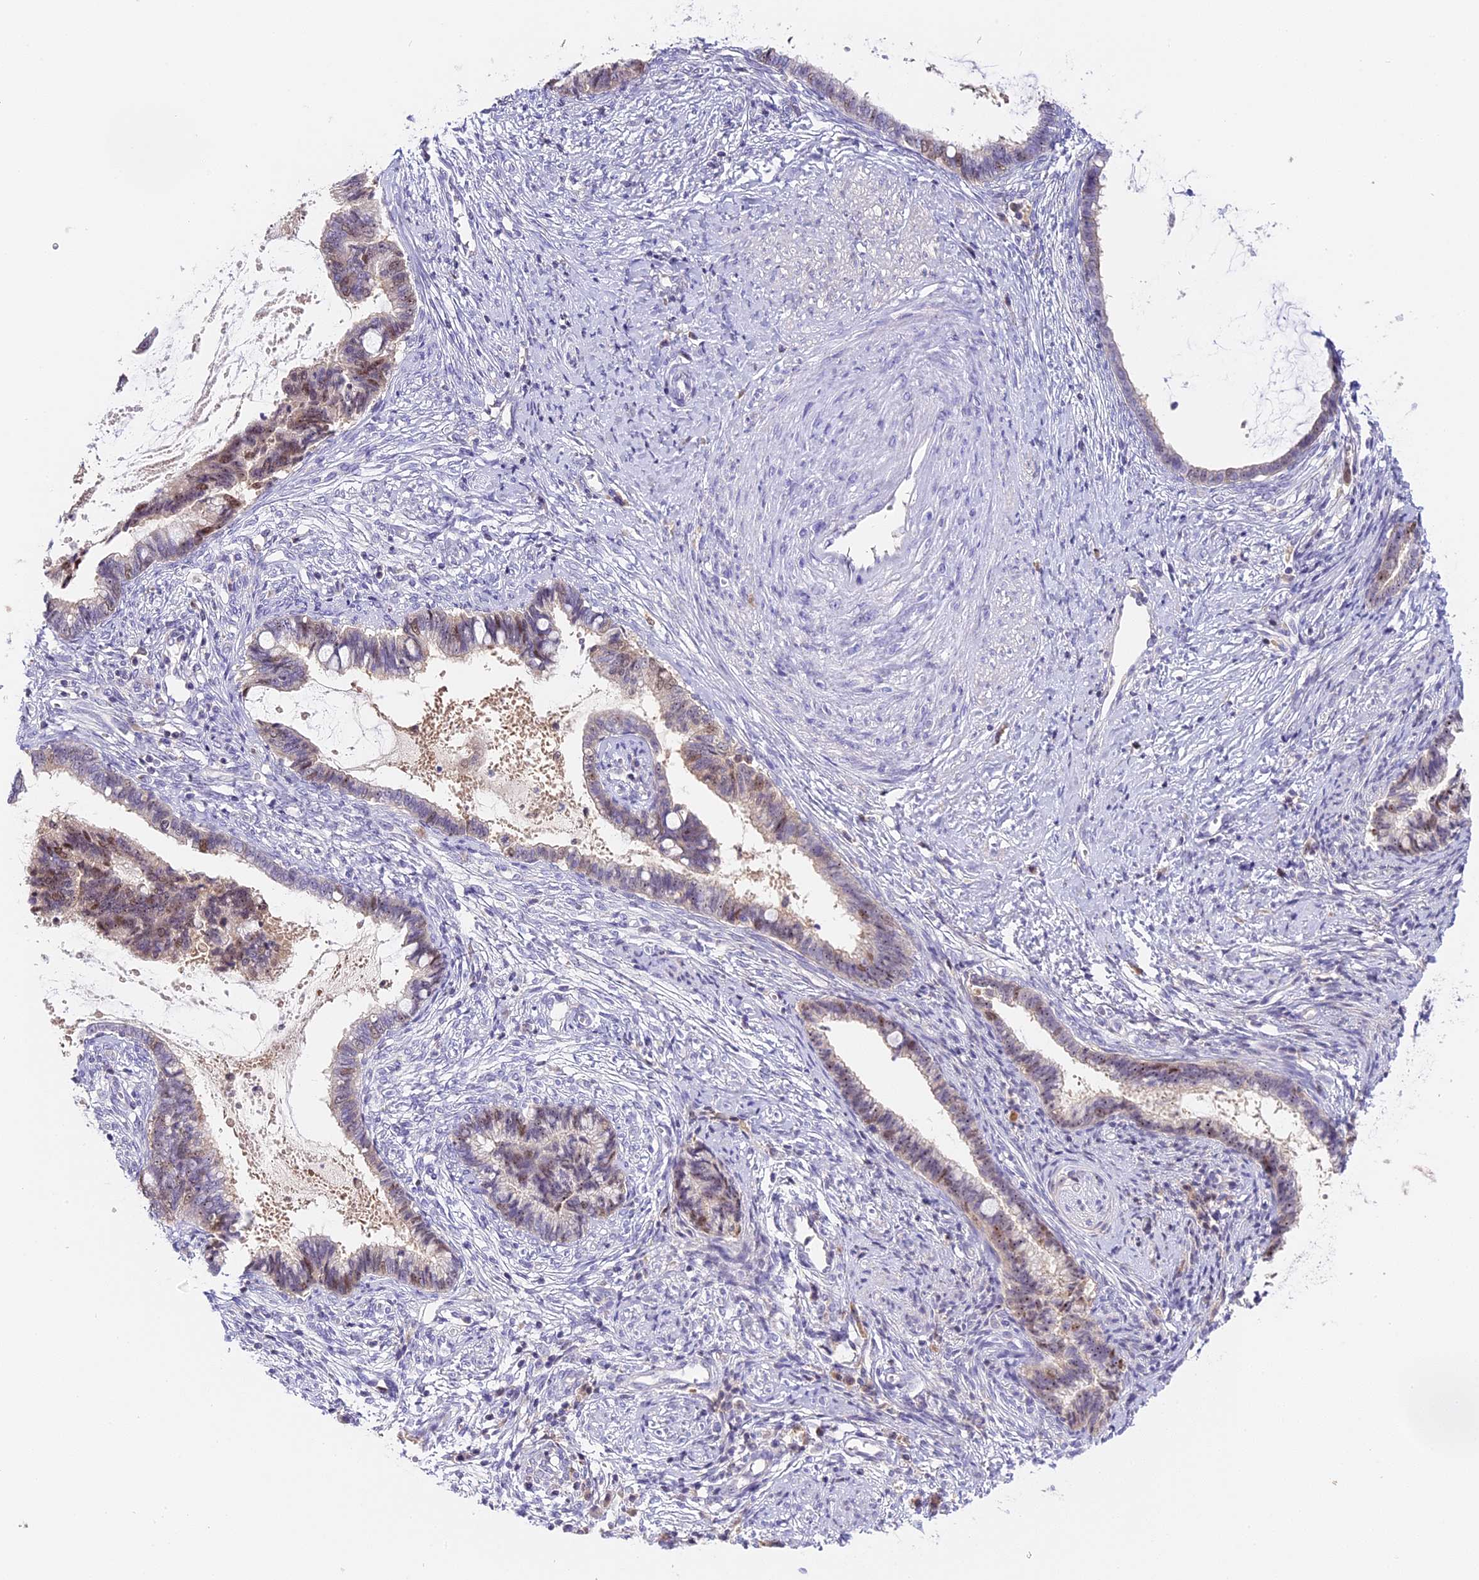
{"staining": {"intensity": "moderate", "quantity": "<25%", "location": "nuclear"}, "tissue": "cervical cancer", "cell_type": "Tumor cells", "image_type": "cancer", "snomed": [{"axis": "morphology", "description": "Adenocarcinoma, NOS"}, {"axis": "topography", "description": "Cervix"}], "caption": "Human cervical cancer (adenocarcinoma) stained for a protein (brown) demonstrates moderate nuclear positive expression in about <25% of tumor cells.", "gene": "RAD51", "patient": {"sex": "female", "age": 44}}